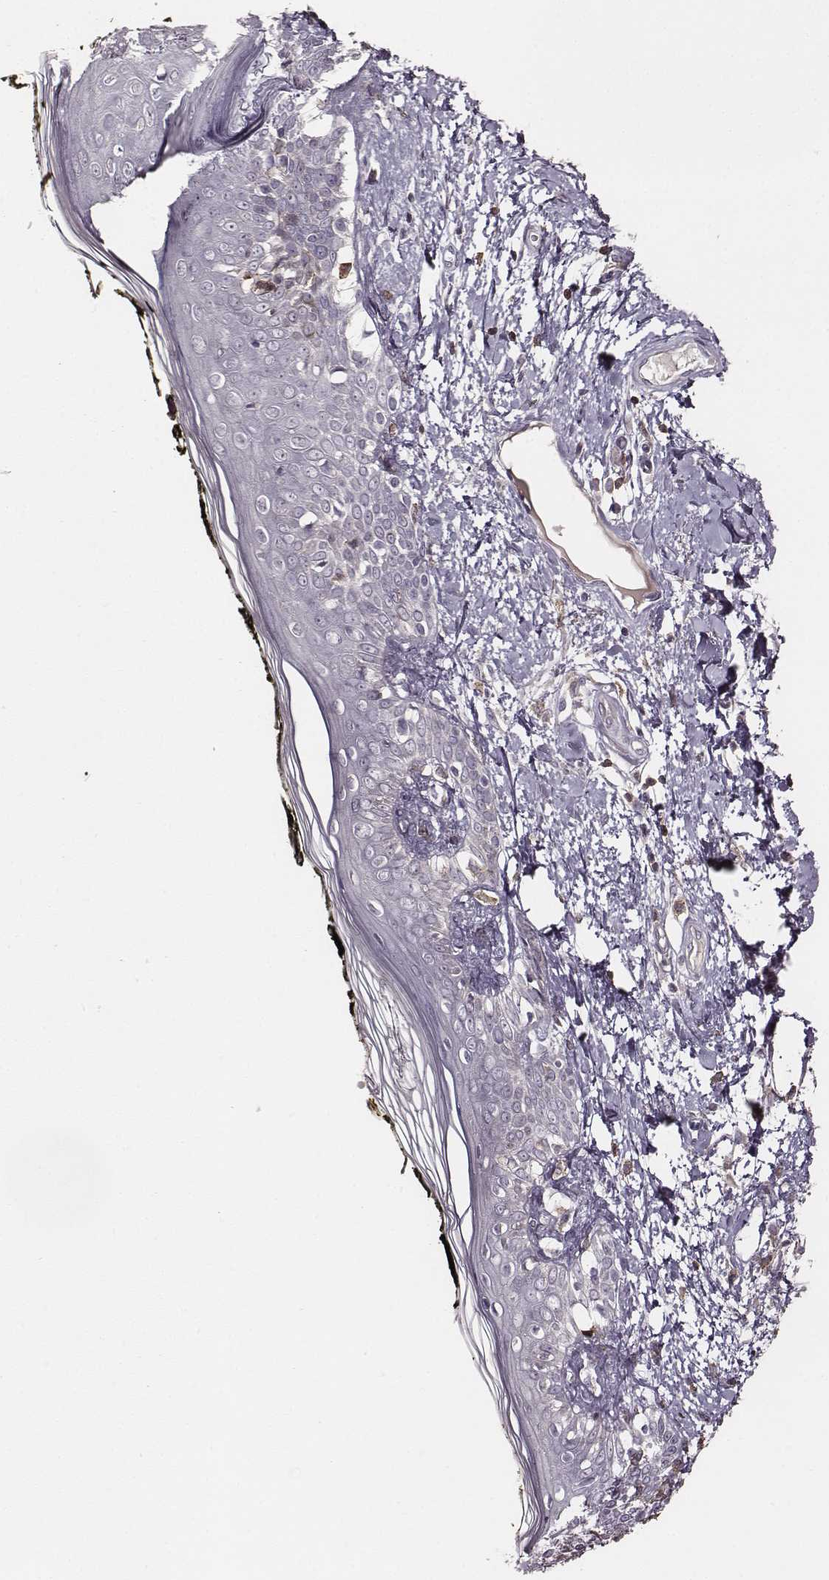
{"staining": {"intensity": "negative", "quantity": "none", "location": "none"}, "tissue": "skin", "cell_type": "Fibroblasts", "image_type": "normal", "snomed": [{"axis": "morphology", "description": "Normal tissue, NOS"}, {"axis": "topography", "description": "Skin"}], "caption": "Fibroblasts show no significant positivity in normal skin. Brightfield microscopy of immunohistochemistry (IHC) stained with DAB (brown) and hematoxylin (blue), captured at high magnification.", "gene": "ZYX", "patient": {"sex": "male", "age": 76}}